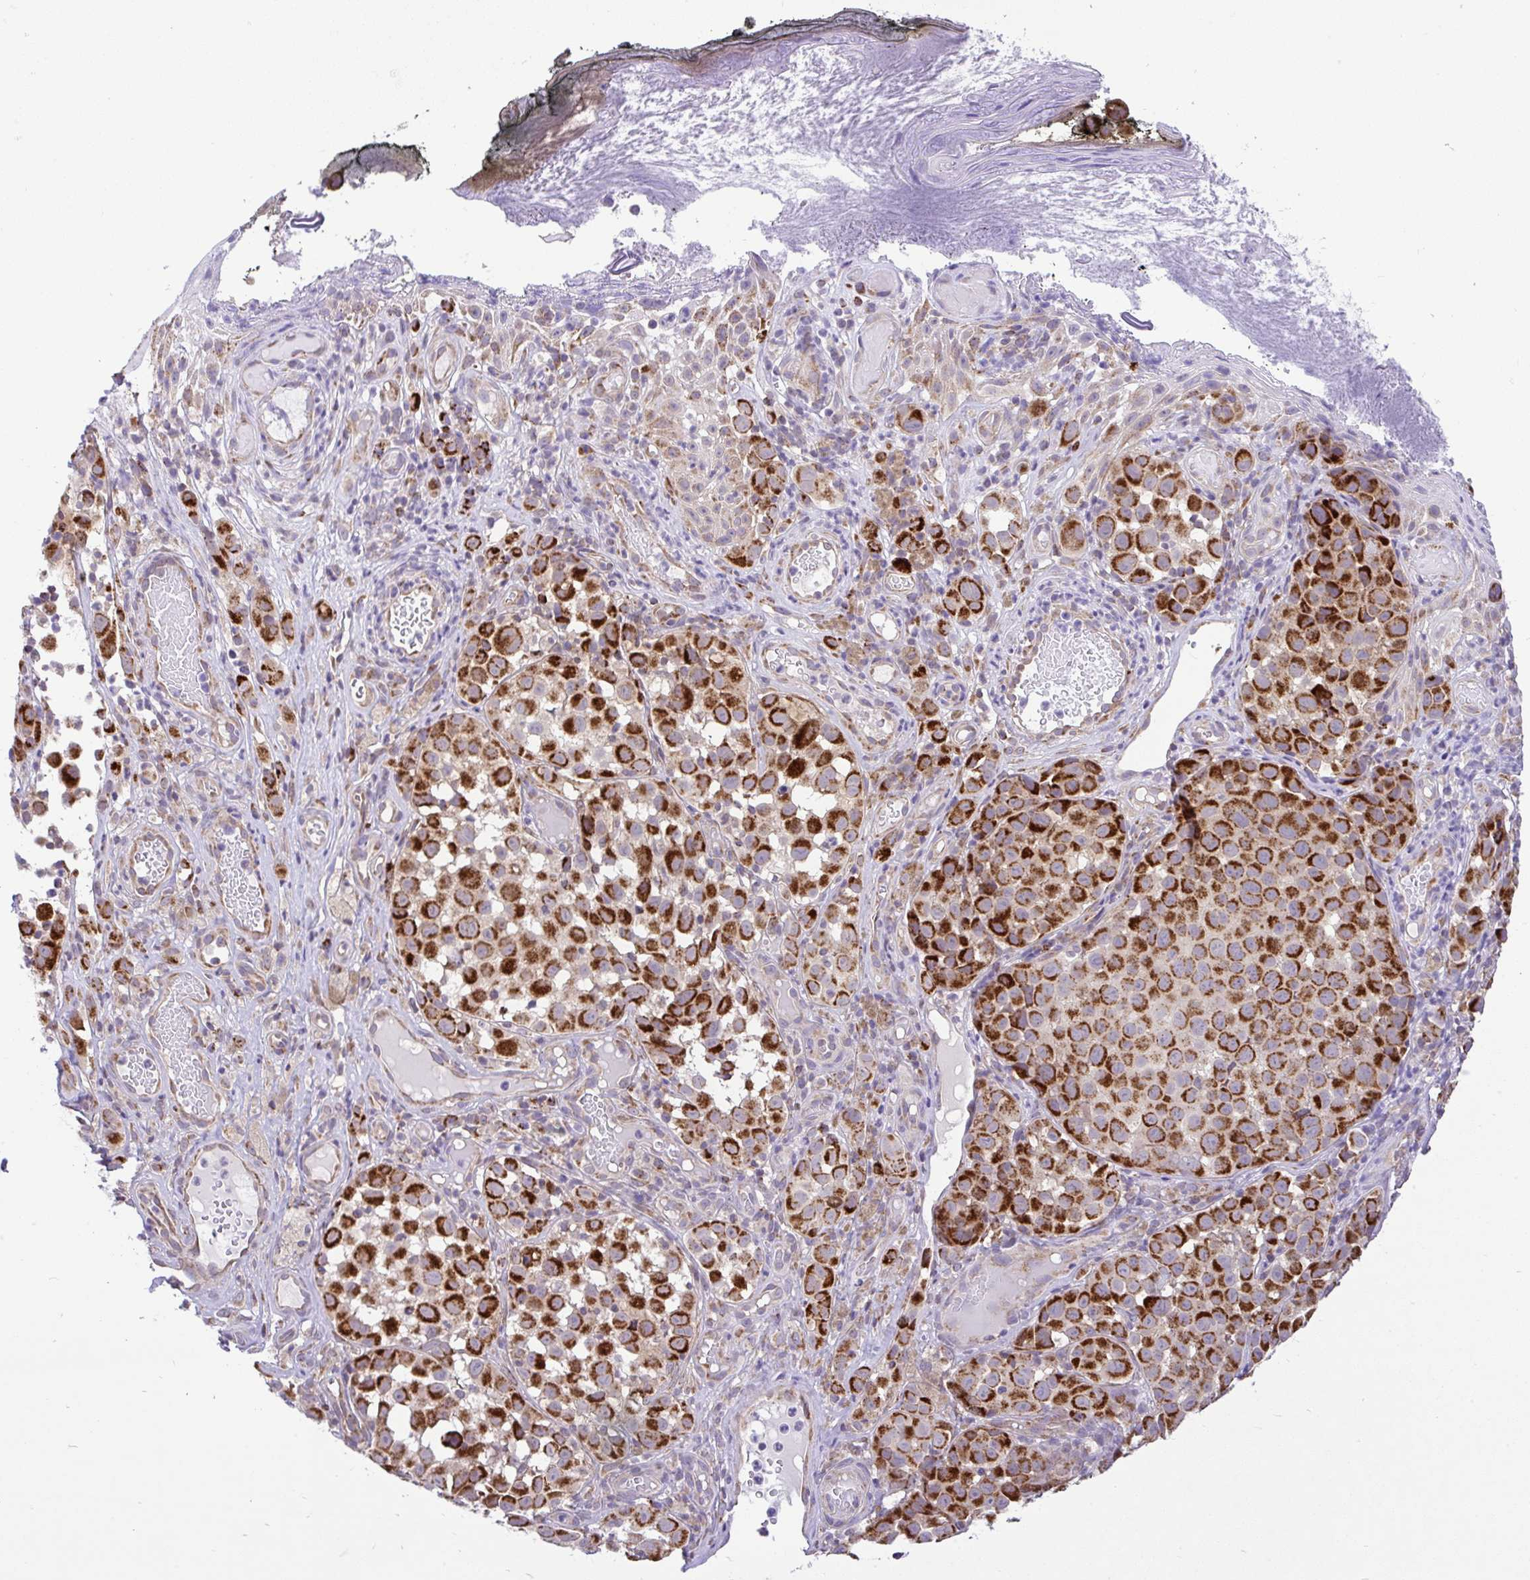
{"staining": {"intensity": "strong", "quantity": ">75%", "location": "cytoplasmic/membranous"}, "tissue": "melanoma", "cell_type": "Tumor cells", "image_type": "cancer", "snomed": [{"axis": "morphology", "description": "Malignant melanoma, NOS"}, {"axis": "topography", "description": "Skin"}], "caption": "Protein expression by immunohistochemistry (IHC) shows strong cytoplasmic/membranous staining in about >75% of tumor cells in malignant melanoma. (DAB (3,3'-diaminobenzidine) IHC, brown staining for protein, blue staining for nuclei).", "gene": "PYCR2", "patient": {"sex": "male", "age": 64}}